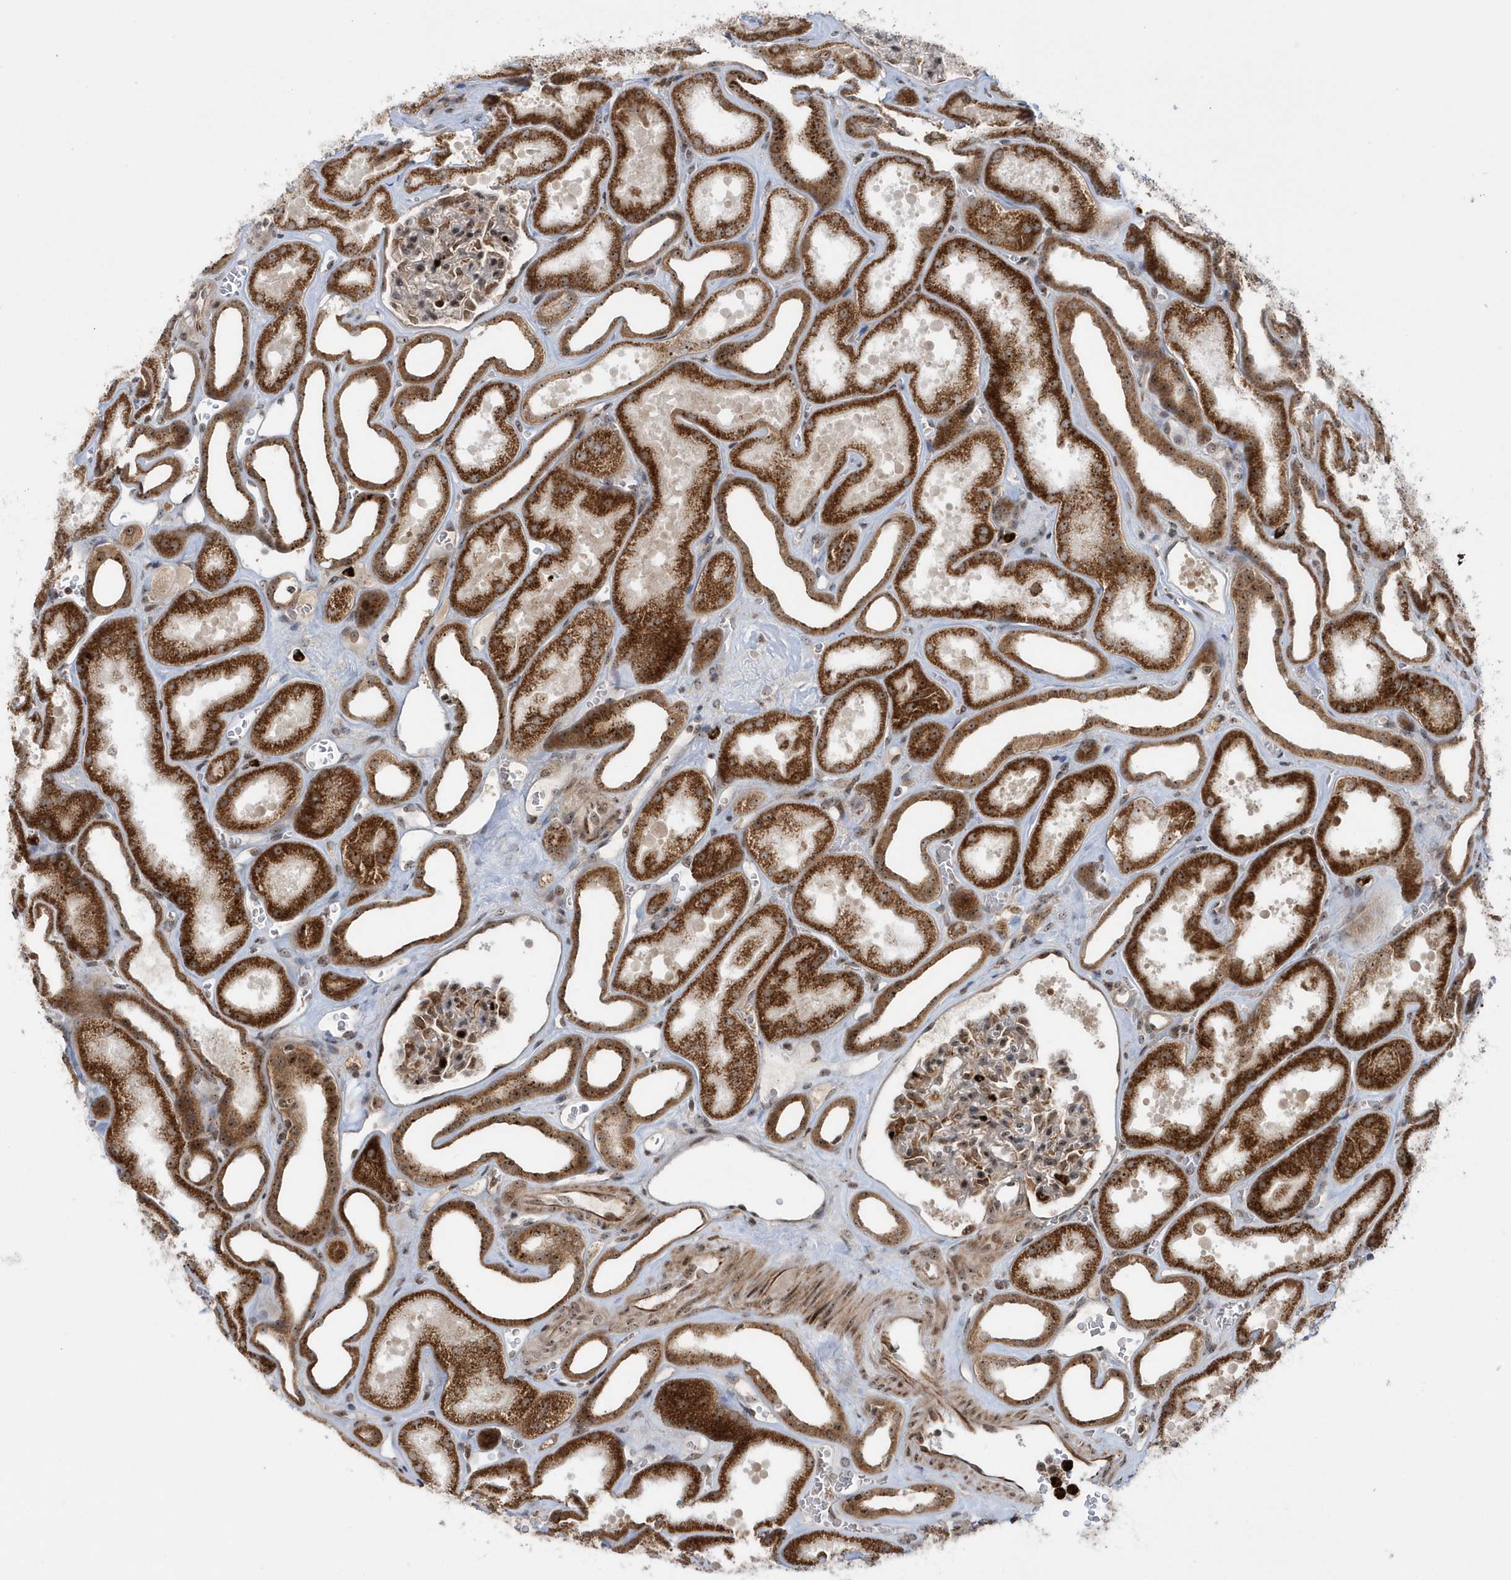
{"staining": {"intensity": "moderate", "quantity": "25%-75%", "location": "cytoplasmic/membranous"}, "tissue": "kidney", "cell_type": "Cells in glomeruli", "image_type": "normal", "snomed": [{"axis": "morphology", "description": "Normal tissue, NOS"}, {"axis": "morphology", "description": "Adenocarcinoma, NOS"}, {"axis": "topography", "description": "Kidney"}], "caption": "Normal kidney shows moderate cytoplasmic/membranous staining in about 25%-75% of cells in glomeruli, visualized by immunohistochemistry. The staining was performed using DAB to visualize the protein expression in brown, while the nuclei were stained in blue with hematoxylin (Magnification: 20x).", "gene": "SOWAHB", "patient": {"sex": "female", "age": 68}}